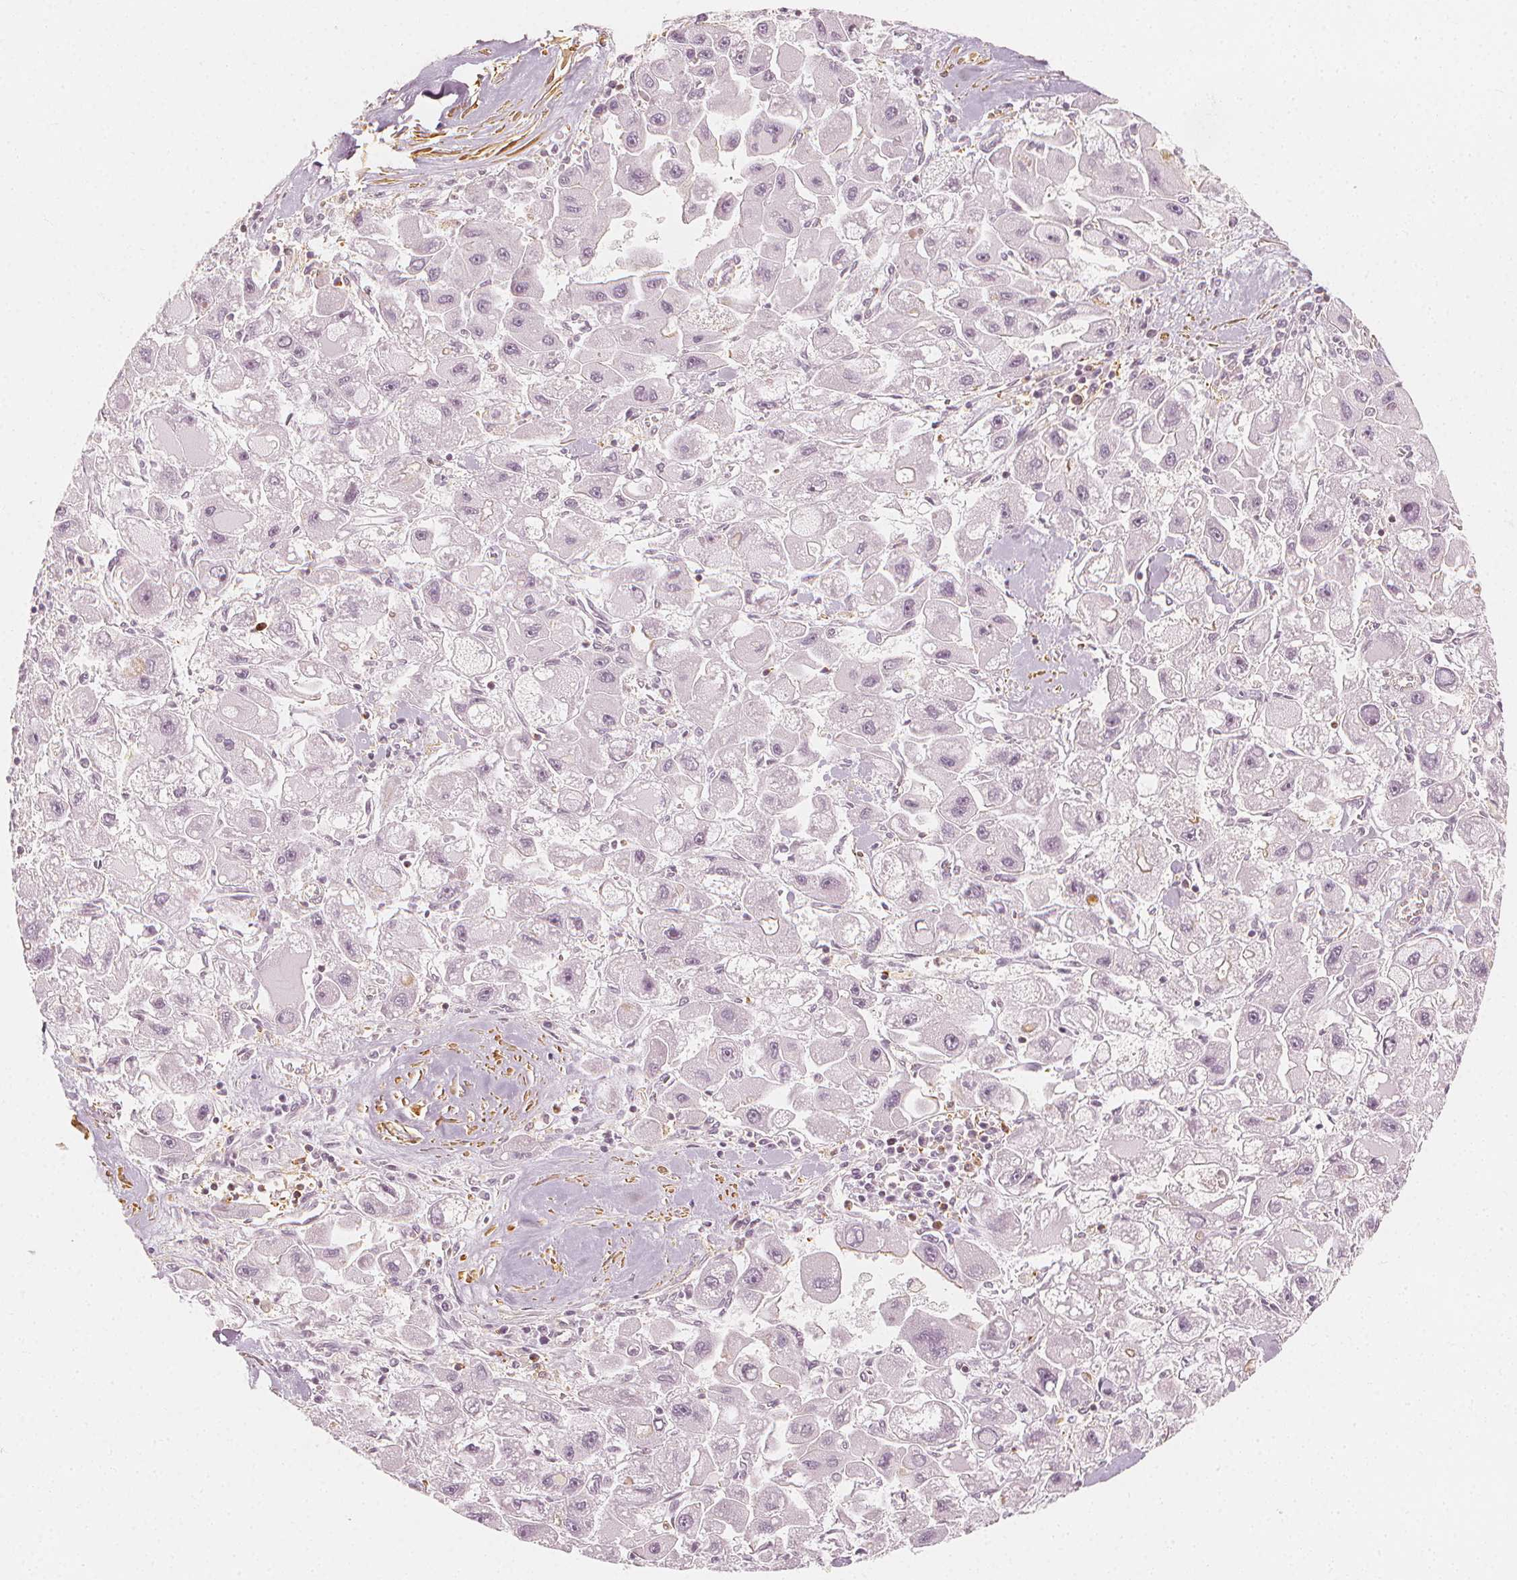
{"staining": {"intensity": "moderate", "quantity": "<25%", "location": "cytoplasmic/membranous"}, "tissue": "liver cancer", "cell_type": "Tumor cells", "image_type": "cancer", "snomed": [{"axis": "morphology", "description": "Carcinoma, Hepatocellular, NOS"}, {"axis": "topography", "description": "Liver"}], "caption": "A photomicrograph showing moderate cytoplasmic/membranous positivity in about <25% of tumor cells in liver cancer, as visualized by brown immunohistochemical staining.", "gene": "ARHGAP26", "patient": {"sex": "male", "age": 24}}